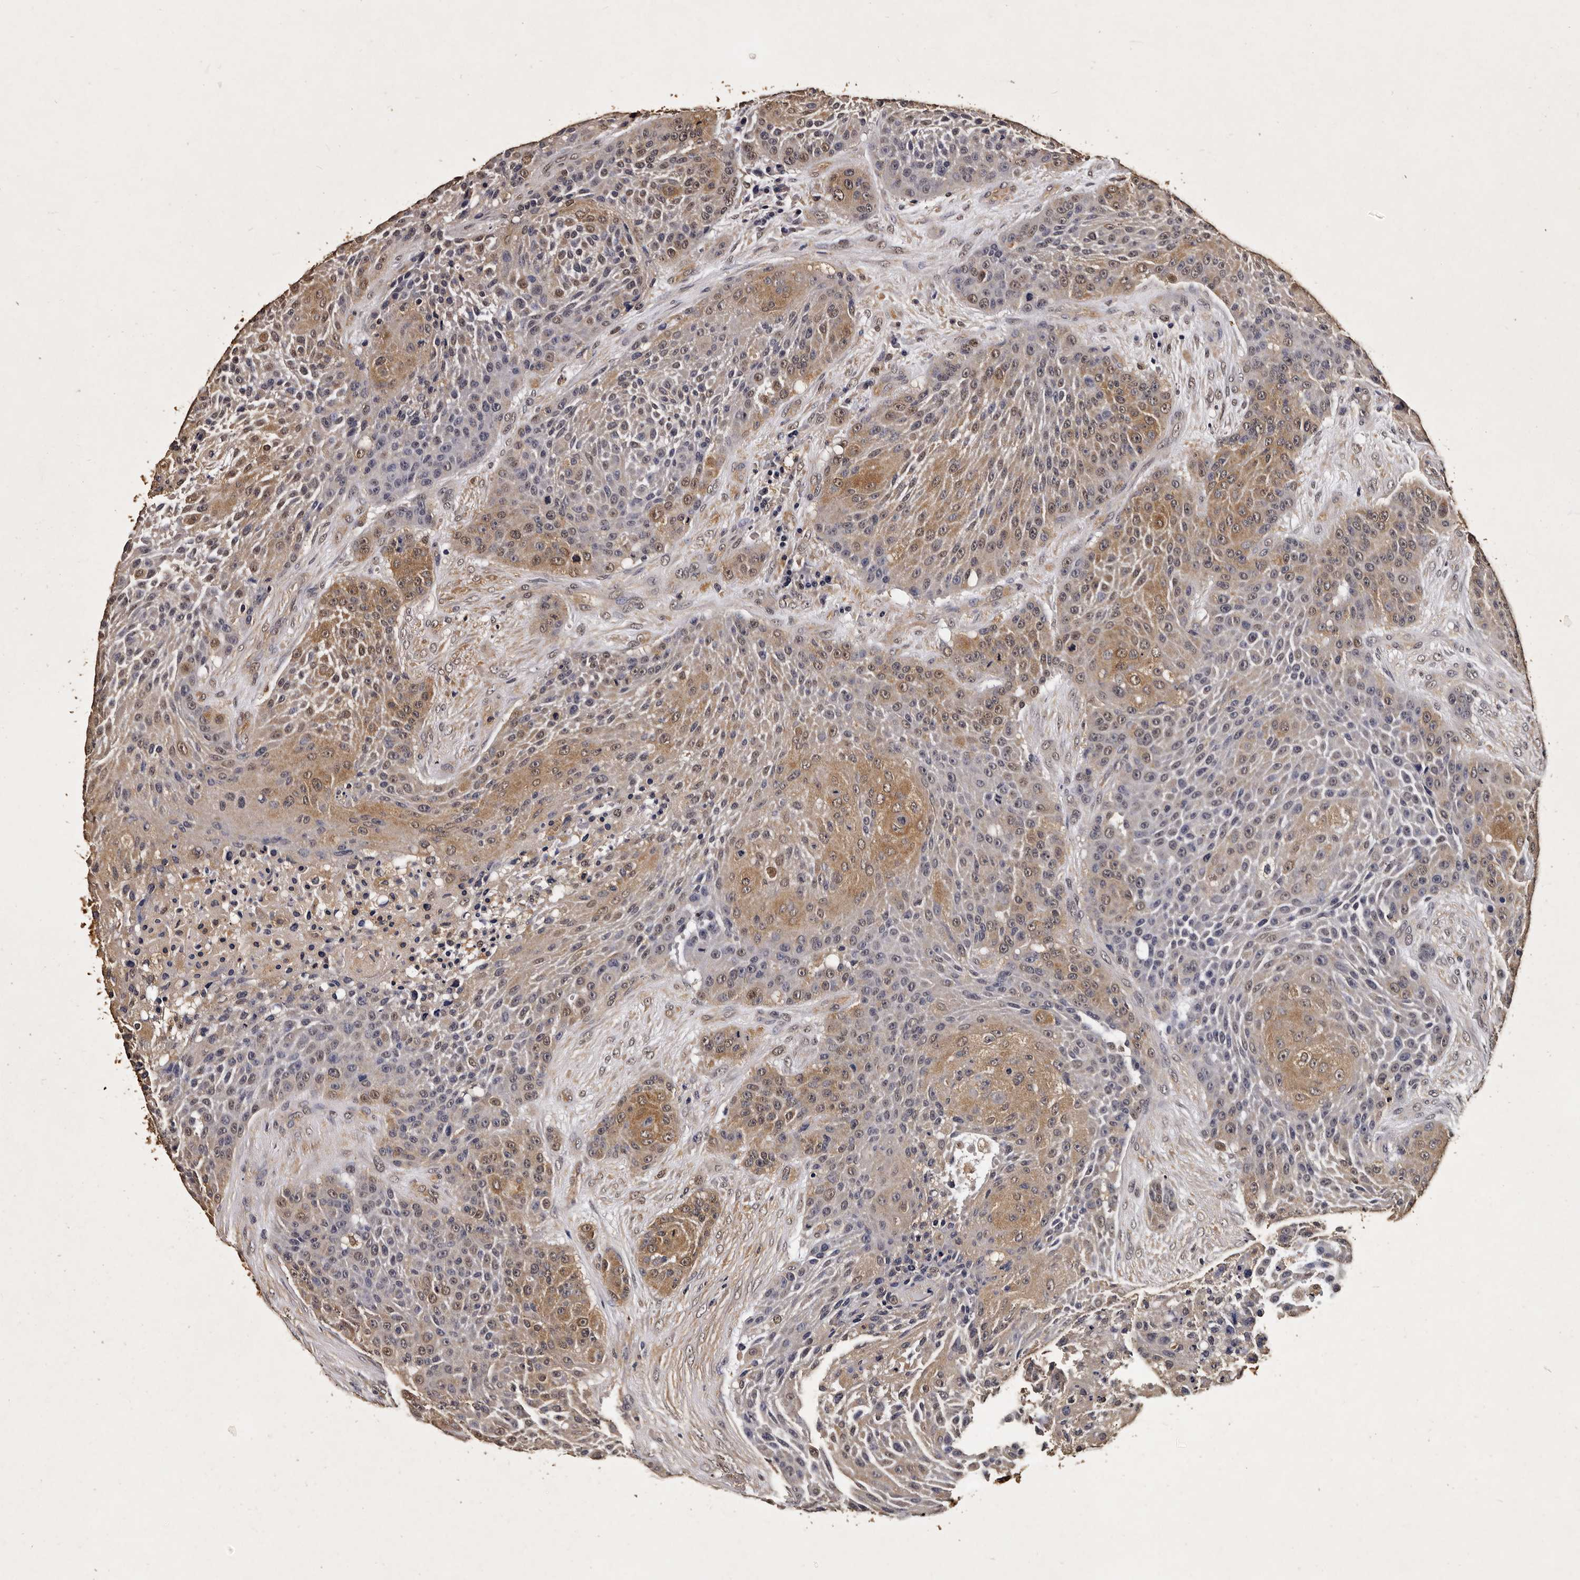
{"staining": {"intensity": "moderate", "quantity": "25%-75%", "location": "cytoplasmic/membranous,nuclear"}, "tissue": "urothelial cancer", "cell_type": "Tumor cells", "image_type": "cancer", "snomed": [{"axis": "morphology", "description": "Urothelial carcinoma, High grade"}, {"axis": "topography", "description": "Urinary bladder"}], "caption": "A micrograph showing moderate cytoplasmic/membranous and nuclear staining in approximately 25%-75% of tumor cells in urothelial cancer, as visualized by brown immunohistochemical staining.", "gene": "PARS2", "patient": {"sex": "female", "age": 63}}